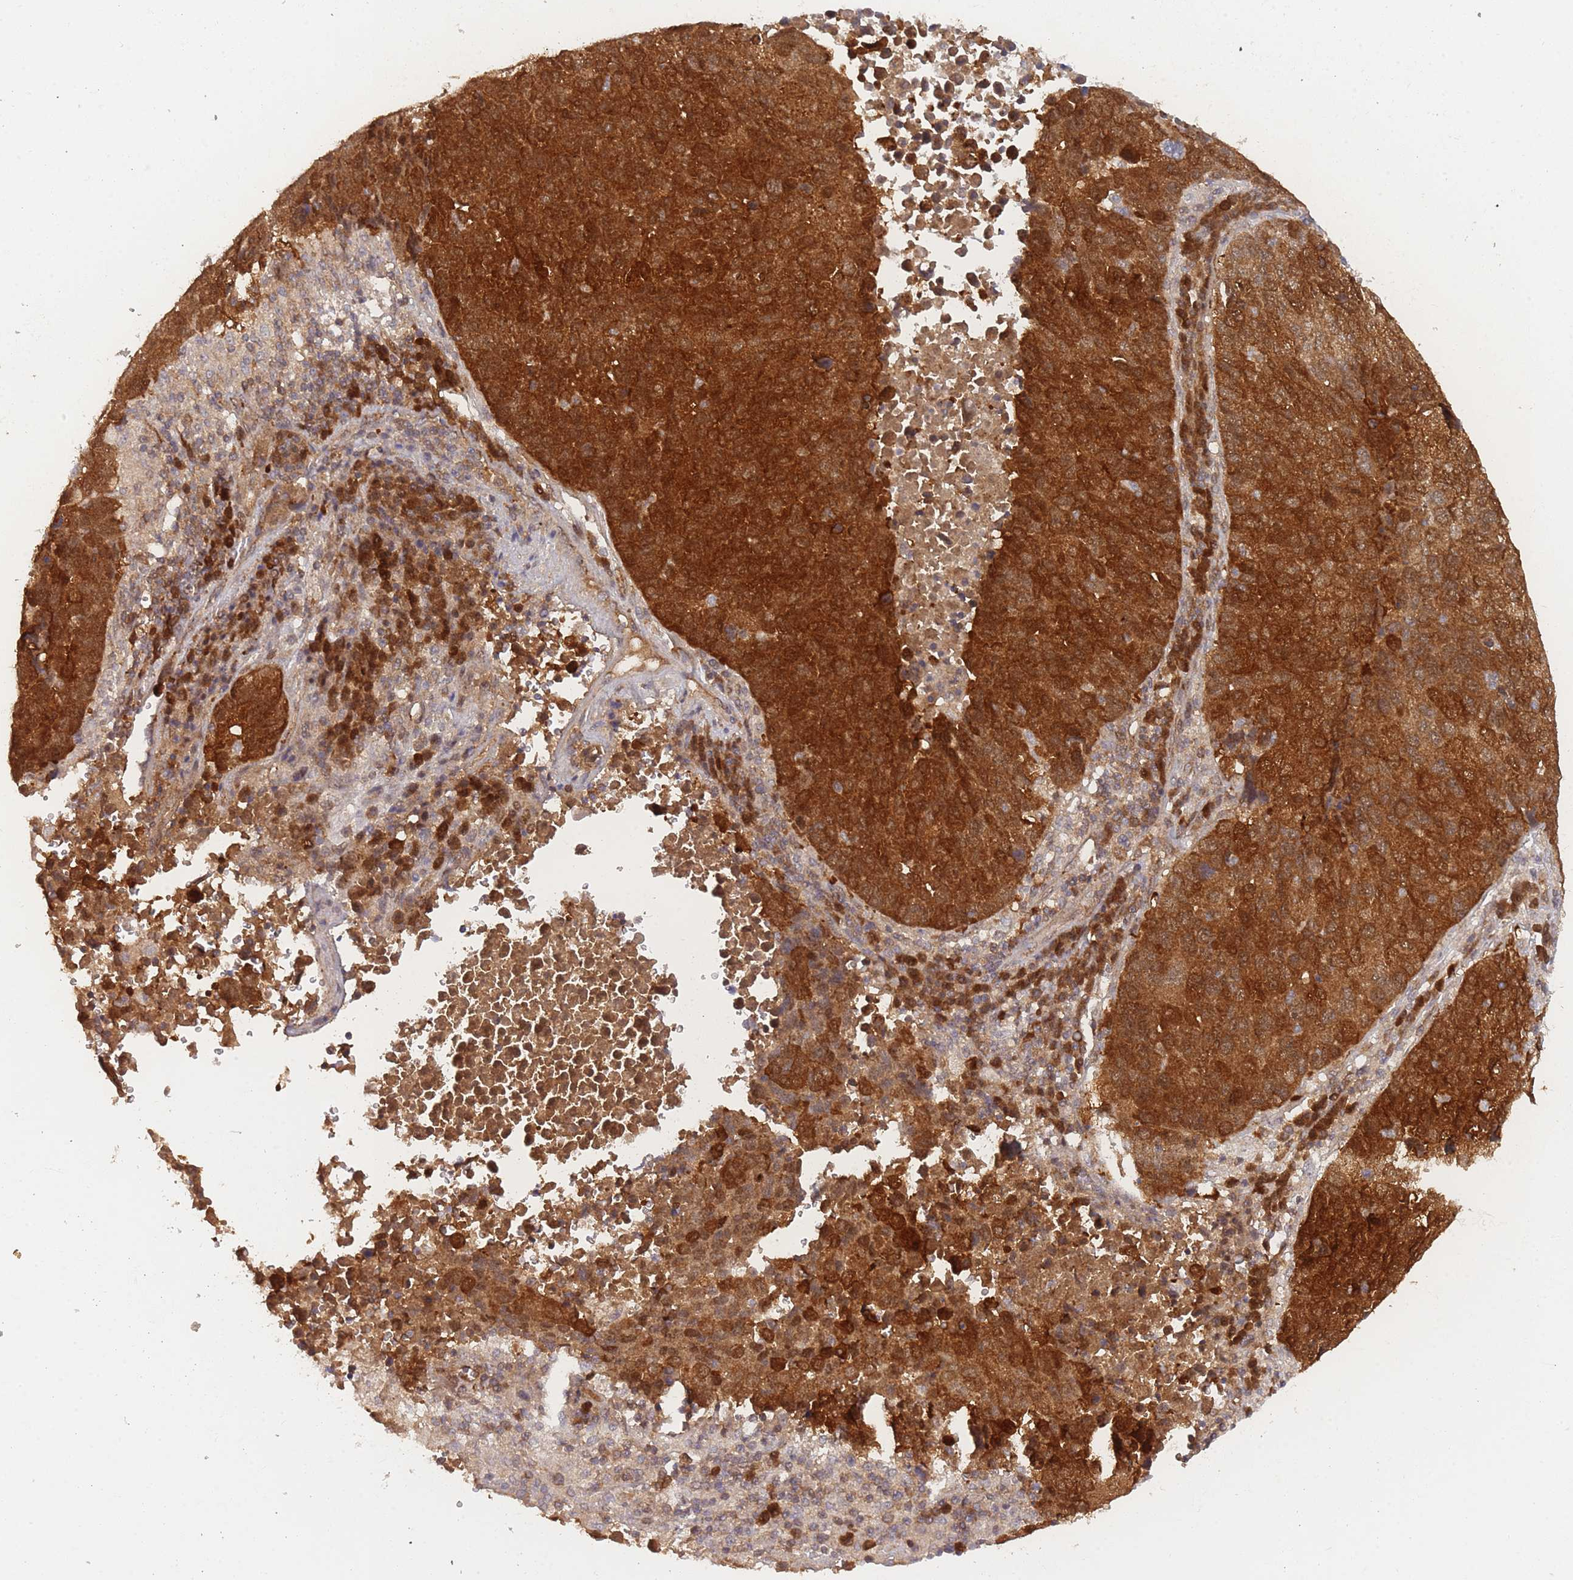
{"staining": {"intensity": "strong", "quantity": ">75%", "location": "cytoplasmic/membranous"}, "tissue": "lung cancer", "cell_type": "Tumor cells", "image_type": "cancer", "snomed": [{"axis": "morphology", "description": "Squamous cell carcinoma, NOS"}, {"axis": "topography", "description": "Lung"}], "caption": "An IHC image of neoplastic tissue is shown. Protein staining in brown highlights strong cytoplasmic/membranous positivity in lung cancer (squamous cell carcinoma) within tumor cells. (IHC, brightfield microscopy, high magnification).", "gene": "MRI1", "patient": {"sex": "male", "age": 73}}